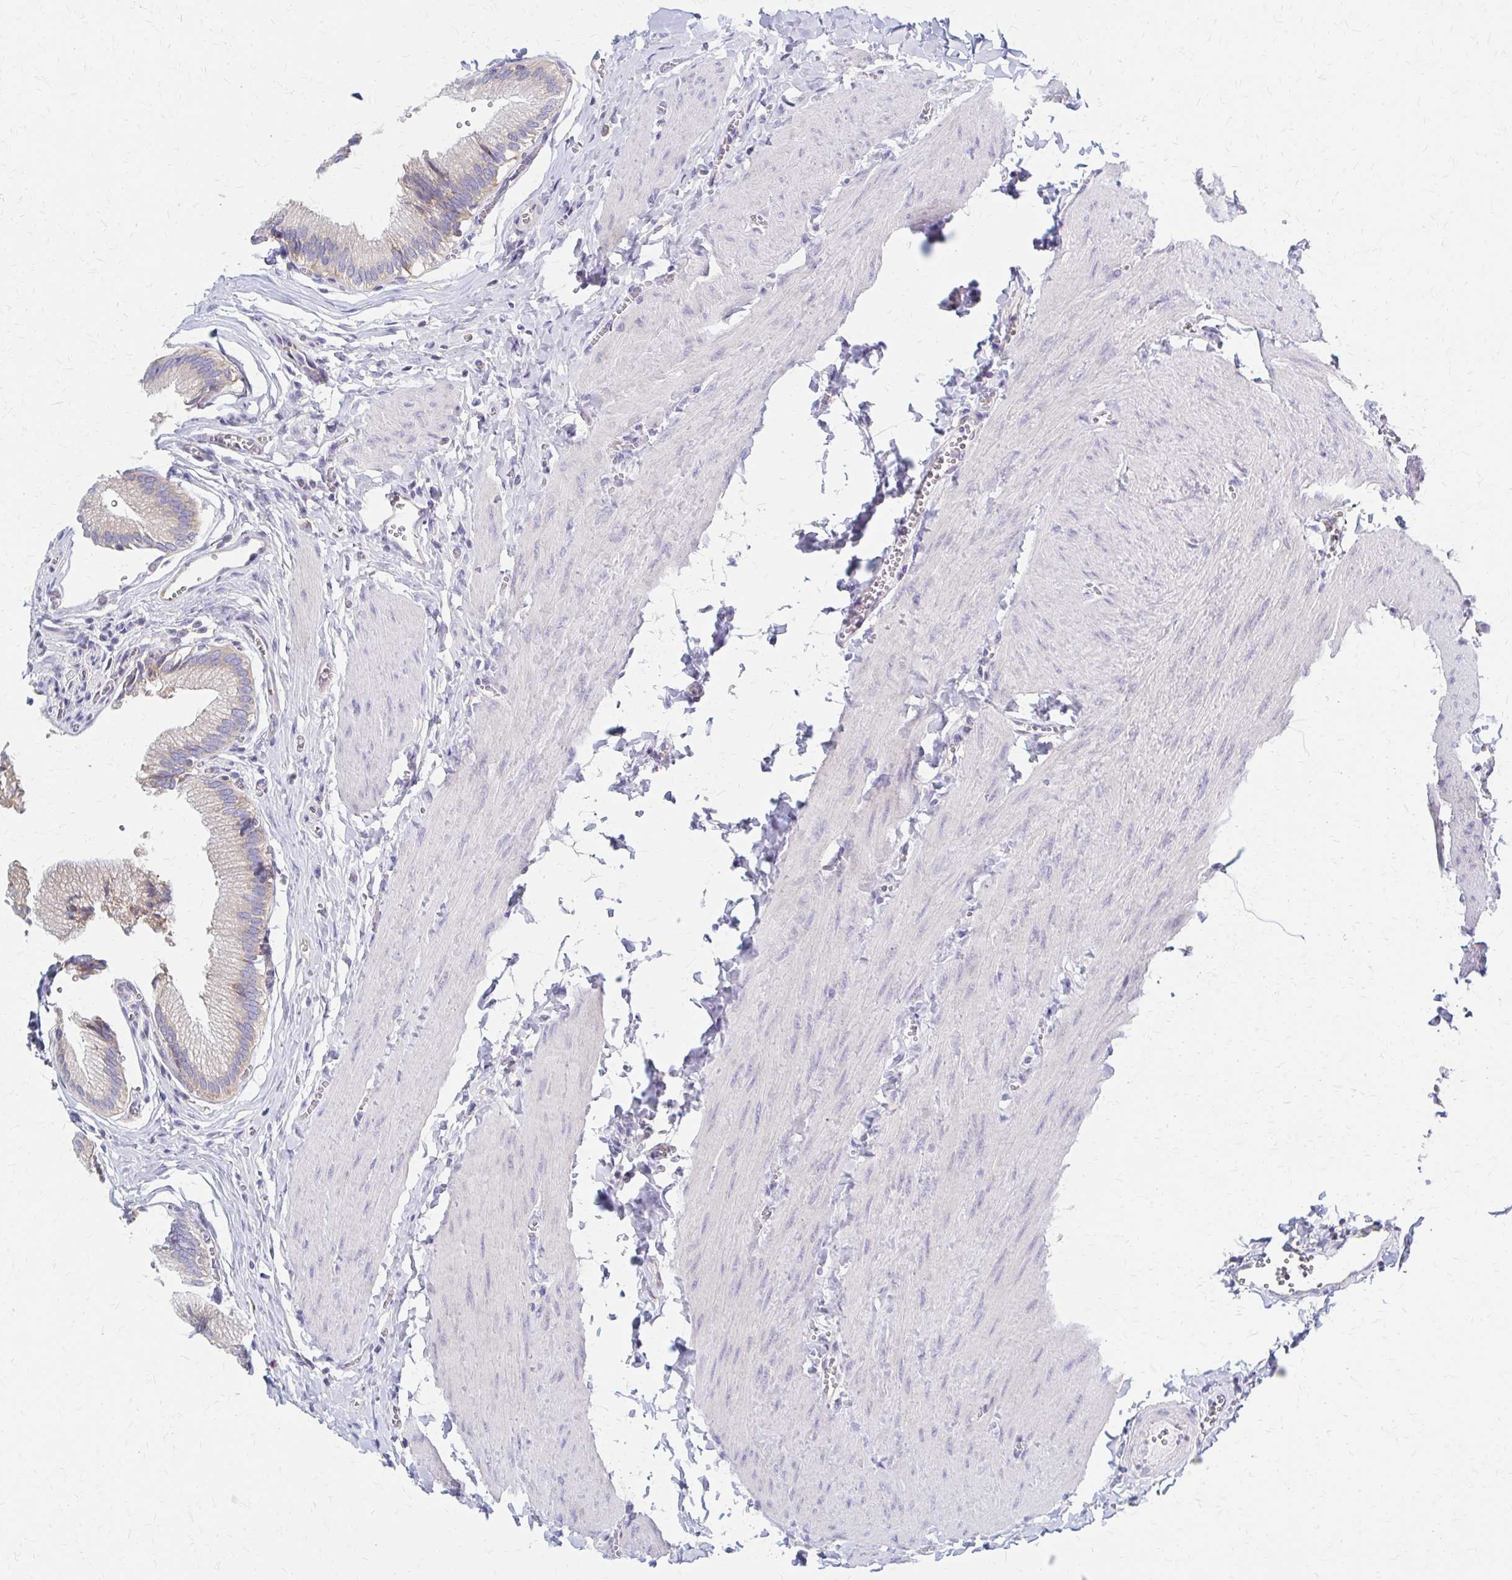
{"staining": {"intensity": "weak", "quantity": "25%-75%", "location": "cytoplasmic/membranous"}, "tissue": "gallbladder", "cell_type": "Glandular cells", "image_type": "normal", "snomed": [{"axis": "morphology", "description": "Normal tissue, NOS"}, {"axis": "topography", "description": "Gallbladder"}, {"axis": "topography", "description": "Peripheral nerve tissue"}], "caption": "Immunohistochemistry of normal human gallbladder displays low levels of weak cytoplasmic/membranous positivity in approximately 25%-75% of glandular cells.", "gene": "RPL27A", "patient": {"sex": "male", "age": 17}}